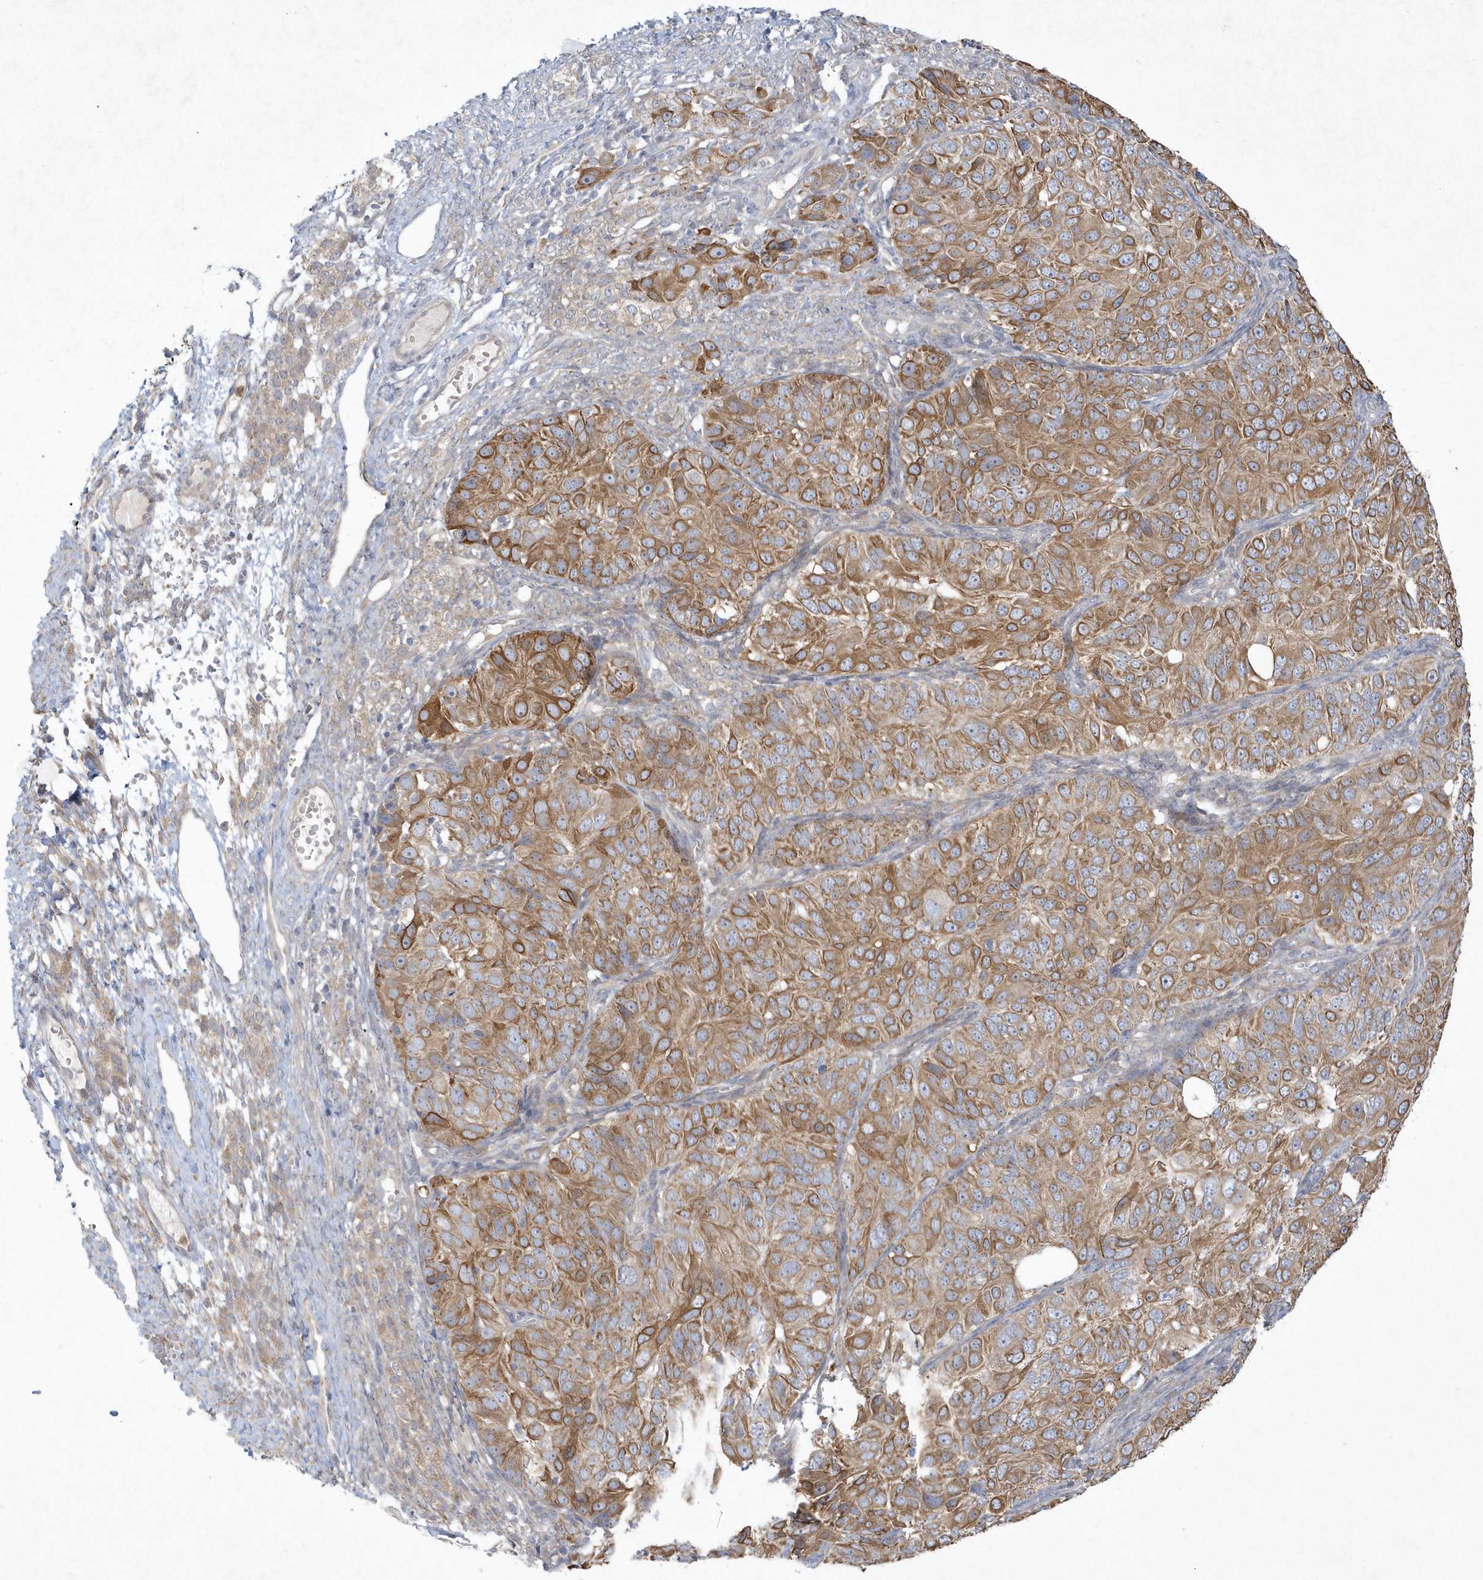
{"staining": {"intensity": "moderate", "quantity": ">75%", "location": "cytoplasmic/membranous"}, "tissue": "ovarian cancer", "cell_type": "Tumor cells", "image_type": "cancer", "snomed": [{"axis": "morphology", "description": "Carcinoma, endometroid"}, {"axis": "topography", "description": "Ovary"}], "caption": "Human endometroid carcinoma (ovarian) stained with a brown dye exhibits moderate cytoplasmic/membranous positive staining in about >75% of tumor cells.", "gene": "LARS1", "patient": {"sex": "female", "age": 51}}